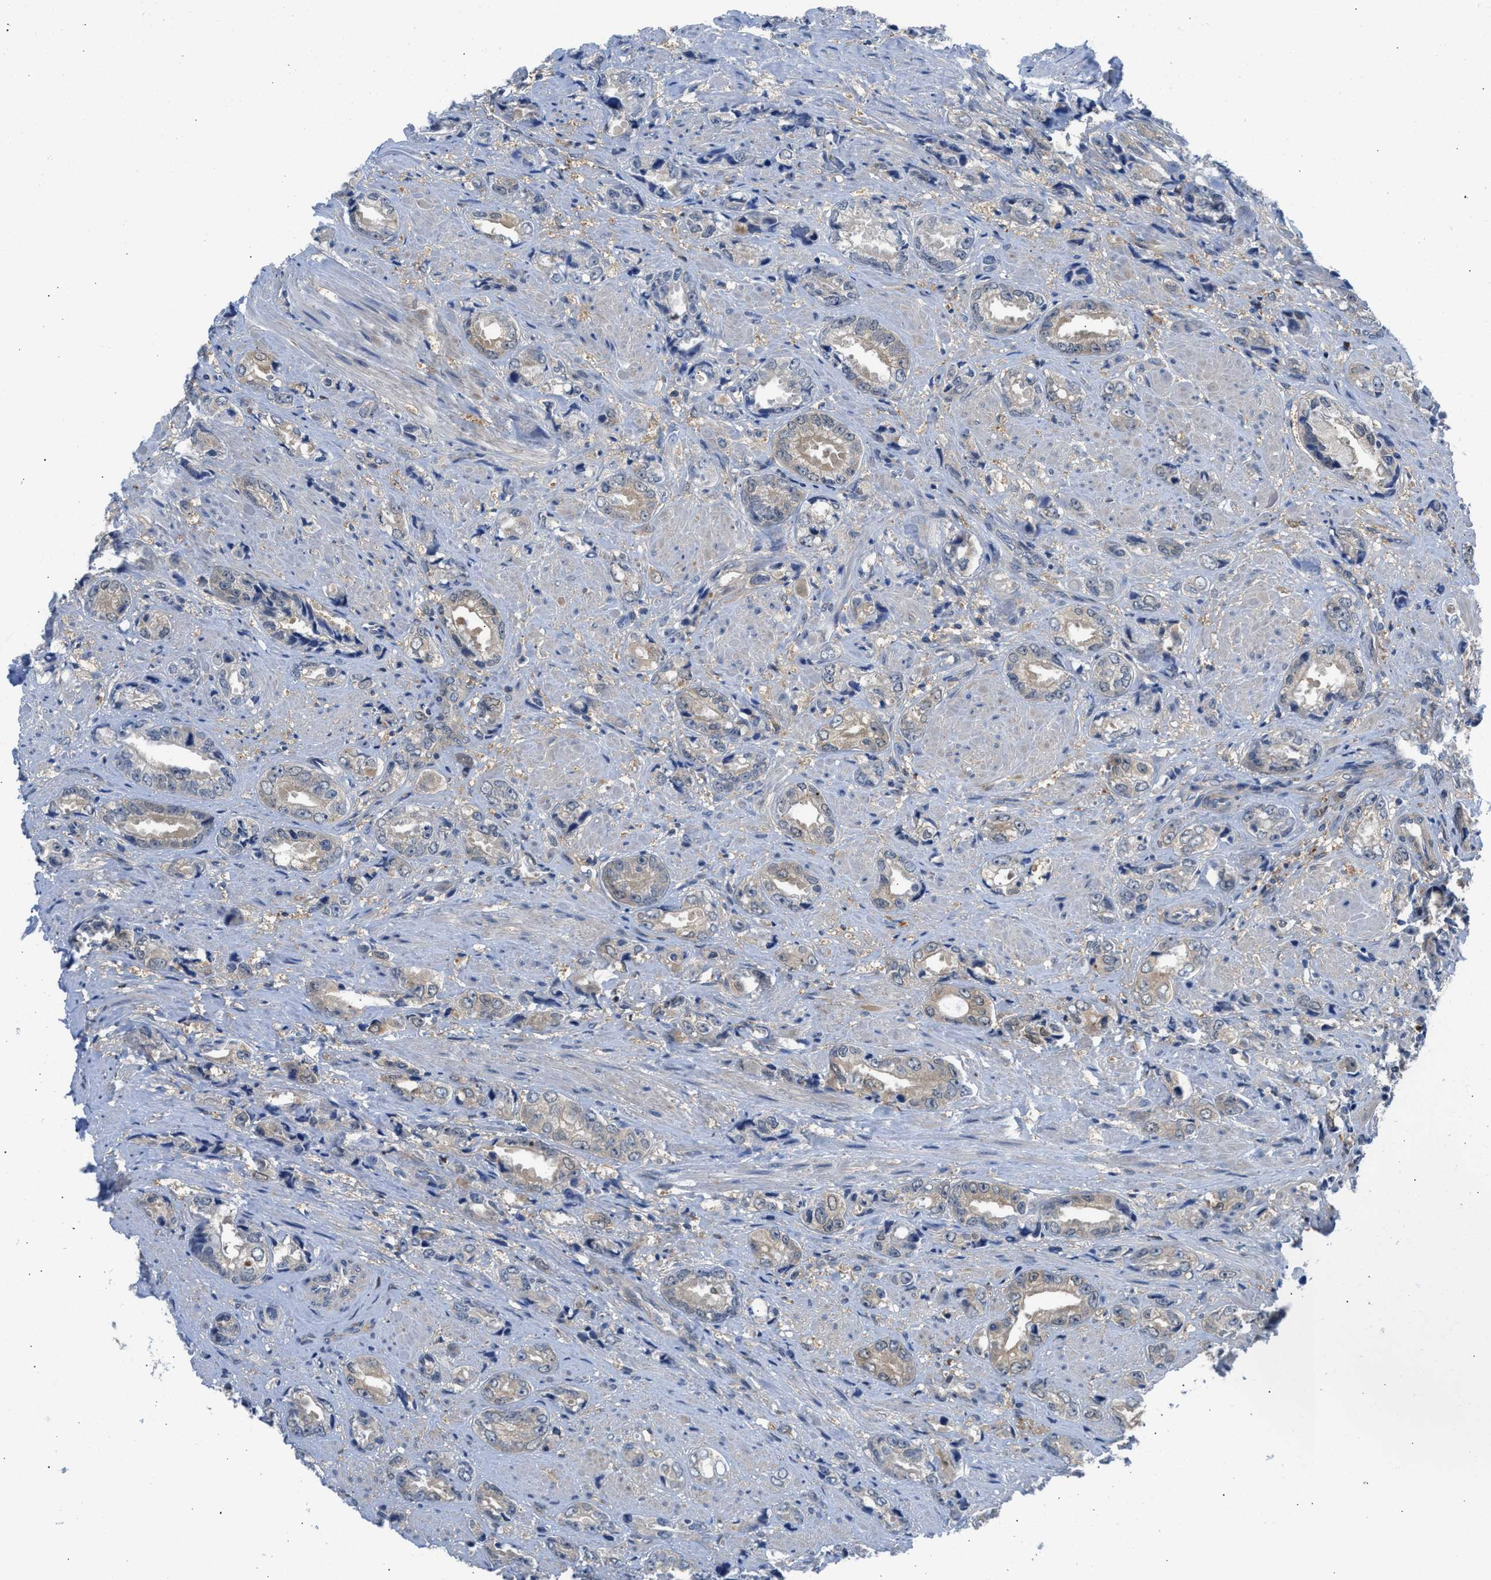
{"staining": {"intensity": "weak", "quantity": "<25%", "location": "cytoplasmic/membranous"}, "tissue": "prostate cancer", "cell_type": "Tumor cells", "image_type": "cancer", "snomed": [{"axis": "morphology", "description": "Adenocarcinoma, High grade"}, {"axis": "topography", "description": "Prostate"}], "caption": "Immunohistochemistry of human prostate cancer demonstrates no expression in tumor cells.", "gene": "CBR1", "patient": {"sex": "male", "age": 61}}